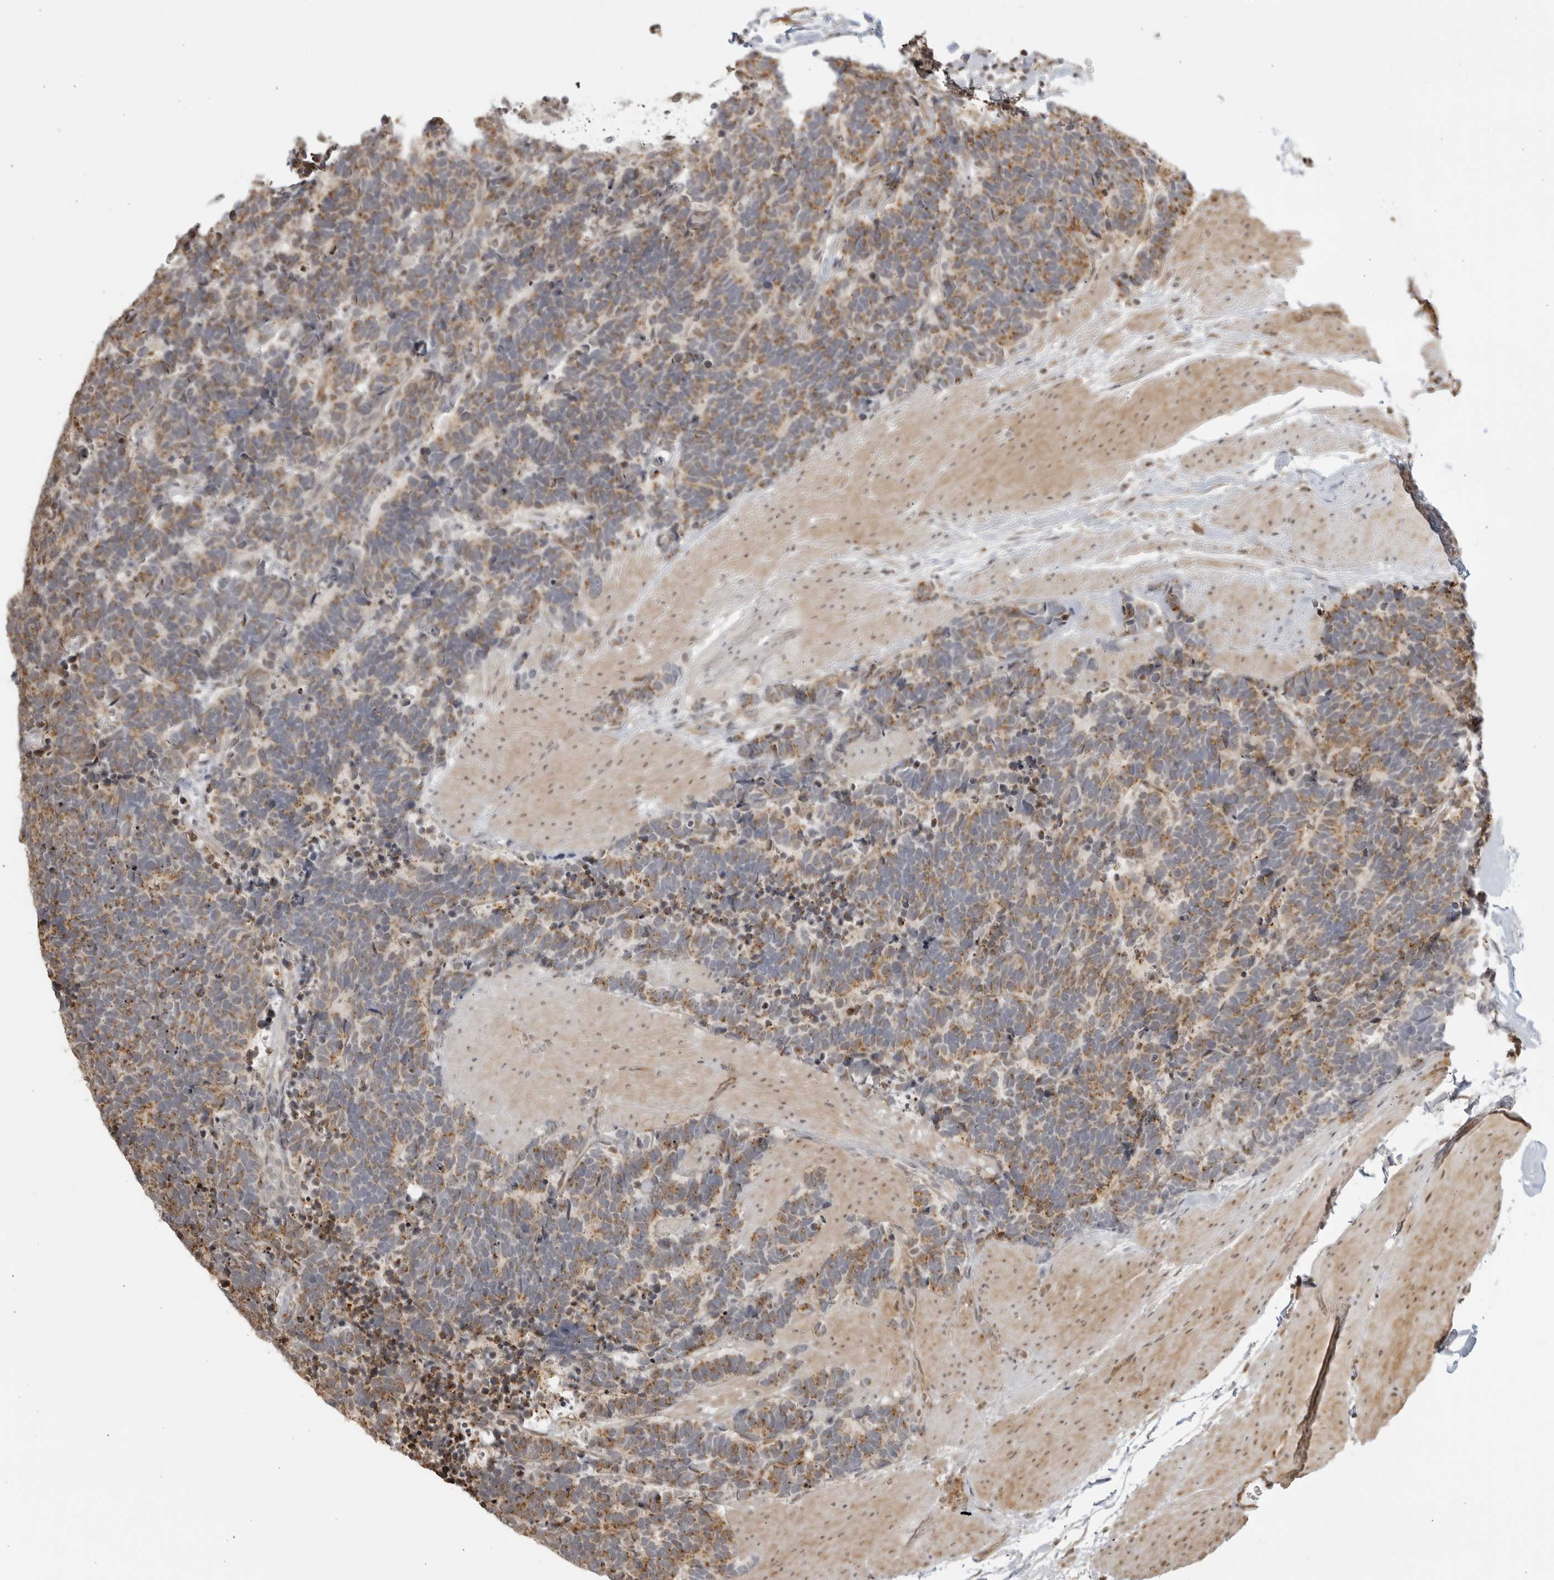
{"staining": {"intensity": "moderate", "quantity": "<25%", "location": "cytoplasmic/membranous"}, "tissue": "carcinoid", "cell_type": "Tumor cells", "image_type": "cancer", "snomed": [{"axis": "morphology", "description": "Carcinoma, NOS"}, {"axis": "morphology", "description": "Carcinoid, malignant, NOS"}, {"axis": "topography", "description": "Urinary bladder"}], "caption": "A high-resolution histopathology image shows immunohistochemistry (IHC) staining of carcinoma, which displays moderate cytoplasmic/membranous positivity in approximately <25% of tumor cells.", "gene": "TCF21", "patient": {"sex": "male", "age": 57}}